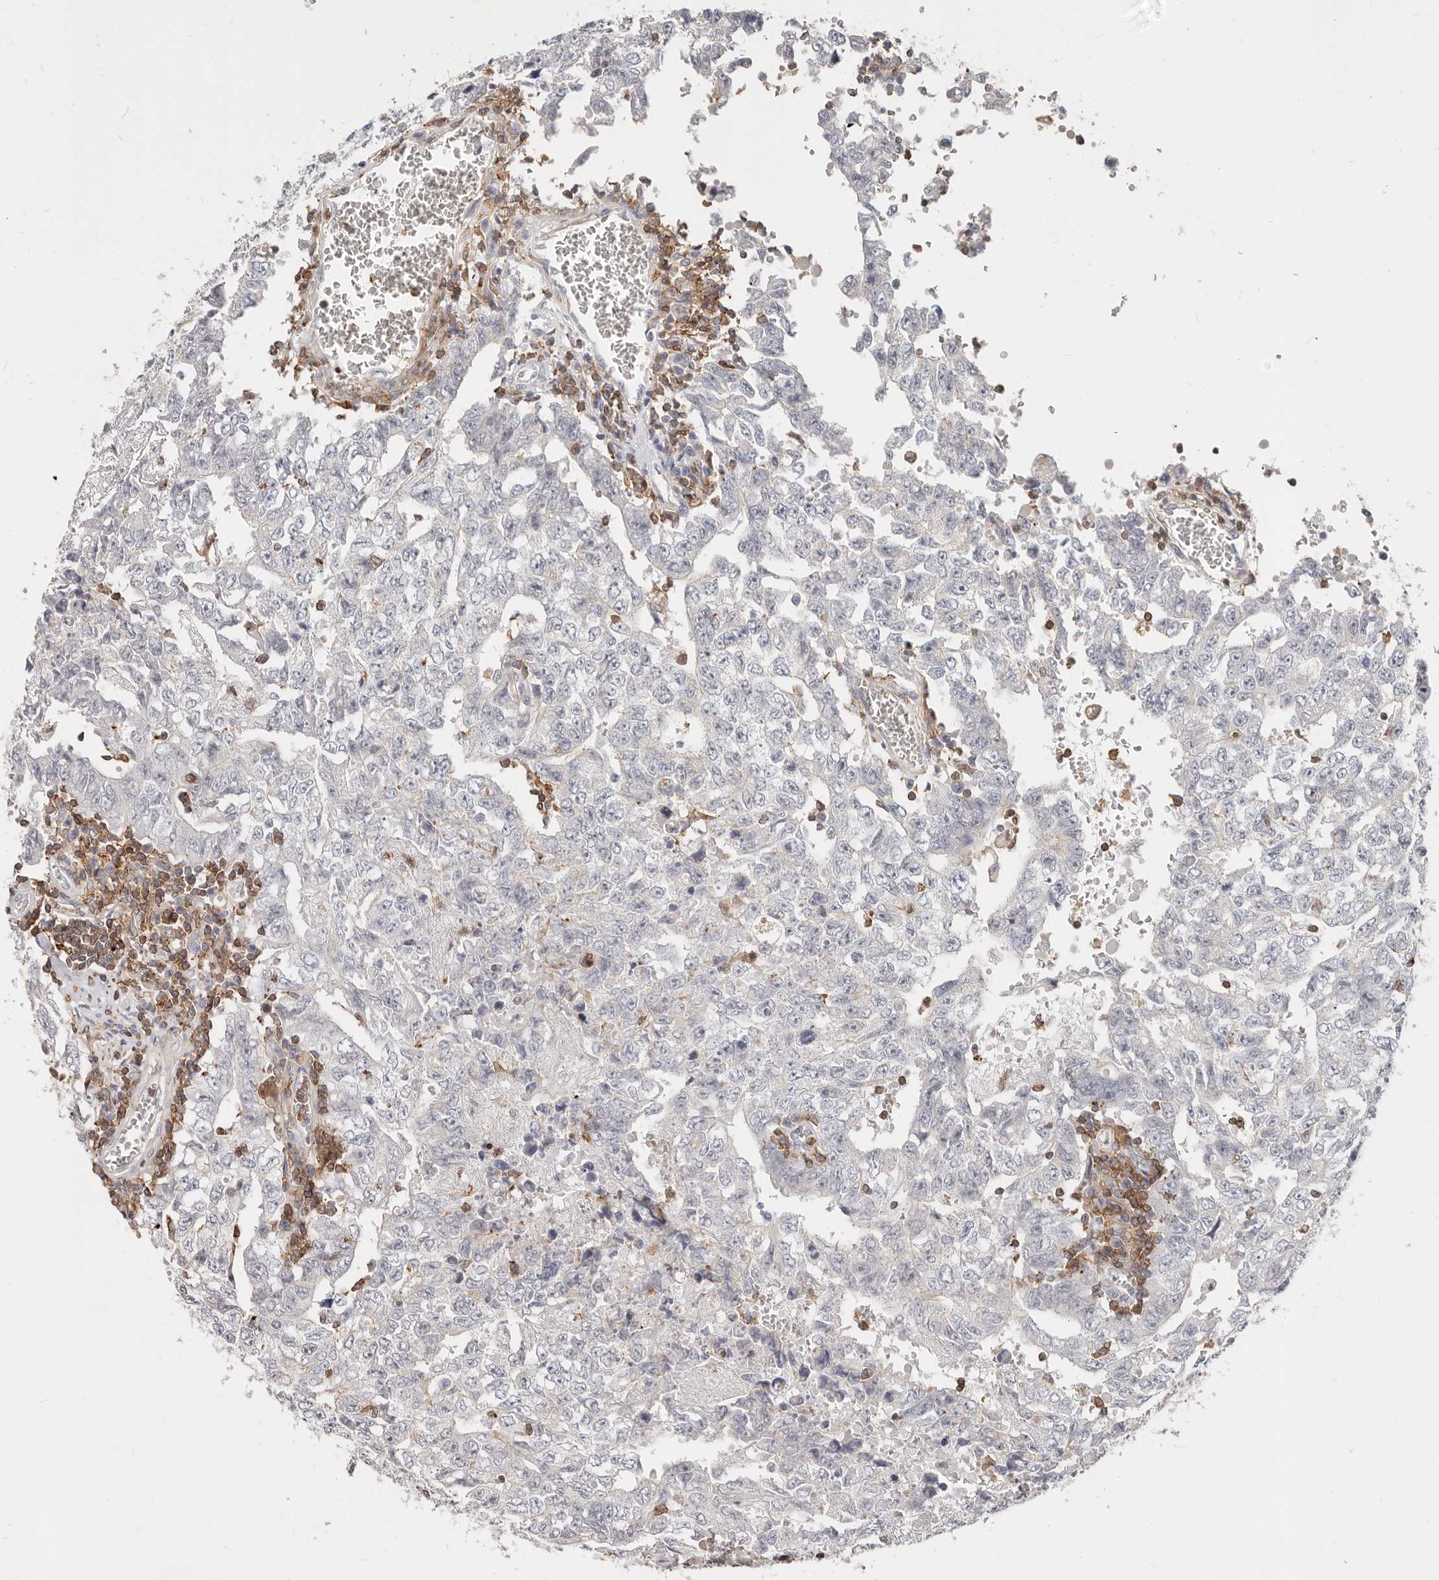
{"staining": {"intensity": "negative", "quantity": "none", "location": "none"}, "tissue": "testis cancer", "cell_type": "Tumor cells", "image_type": "cancer", "snomed": [{"axis": "morphology", "description": "Carcinoma, Embryonal, NOS"}, {"axis": "topography", "description": "Testis"}], "caption": "The micrograph exhibits no staining of tumor cells in testis embryonal carcinoma.", "gene": "TMEM63B", "patient": {"sex": "male", "age": 26}}